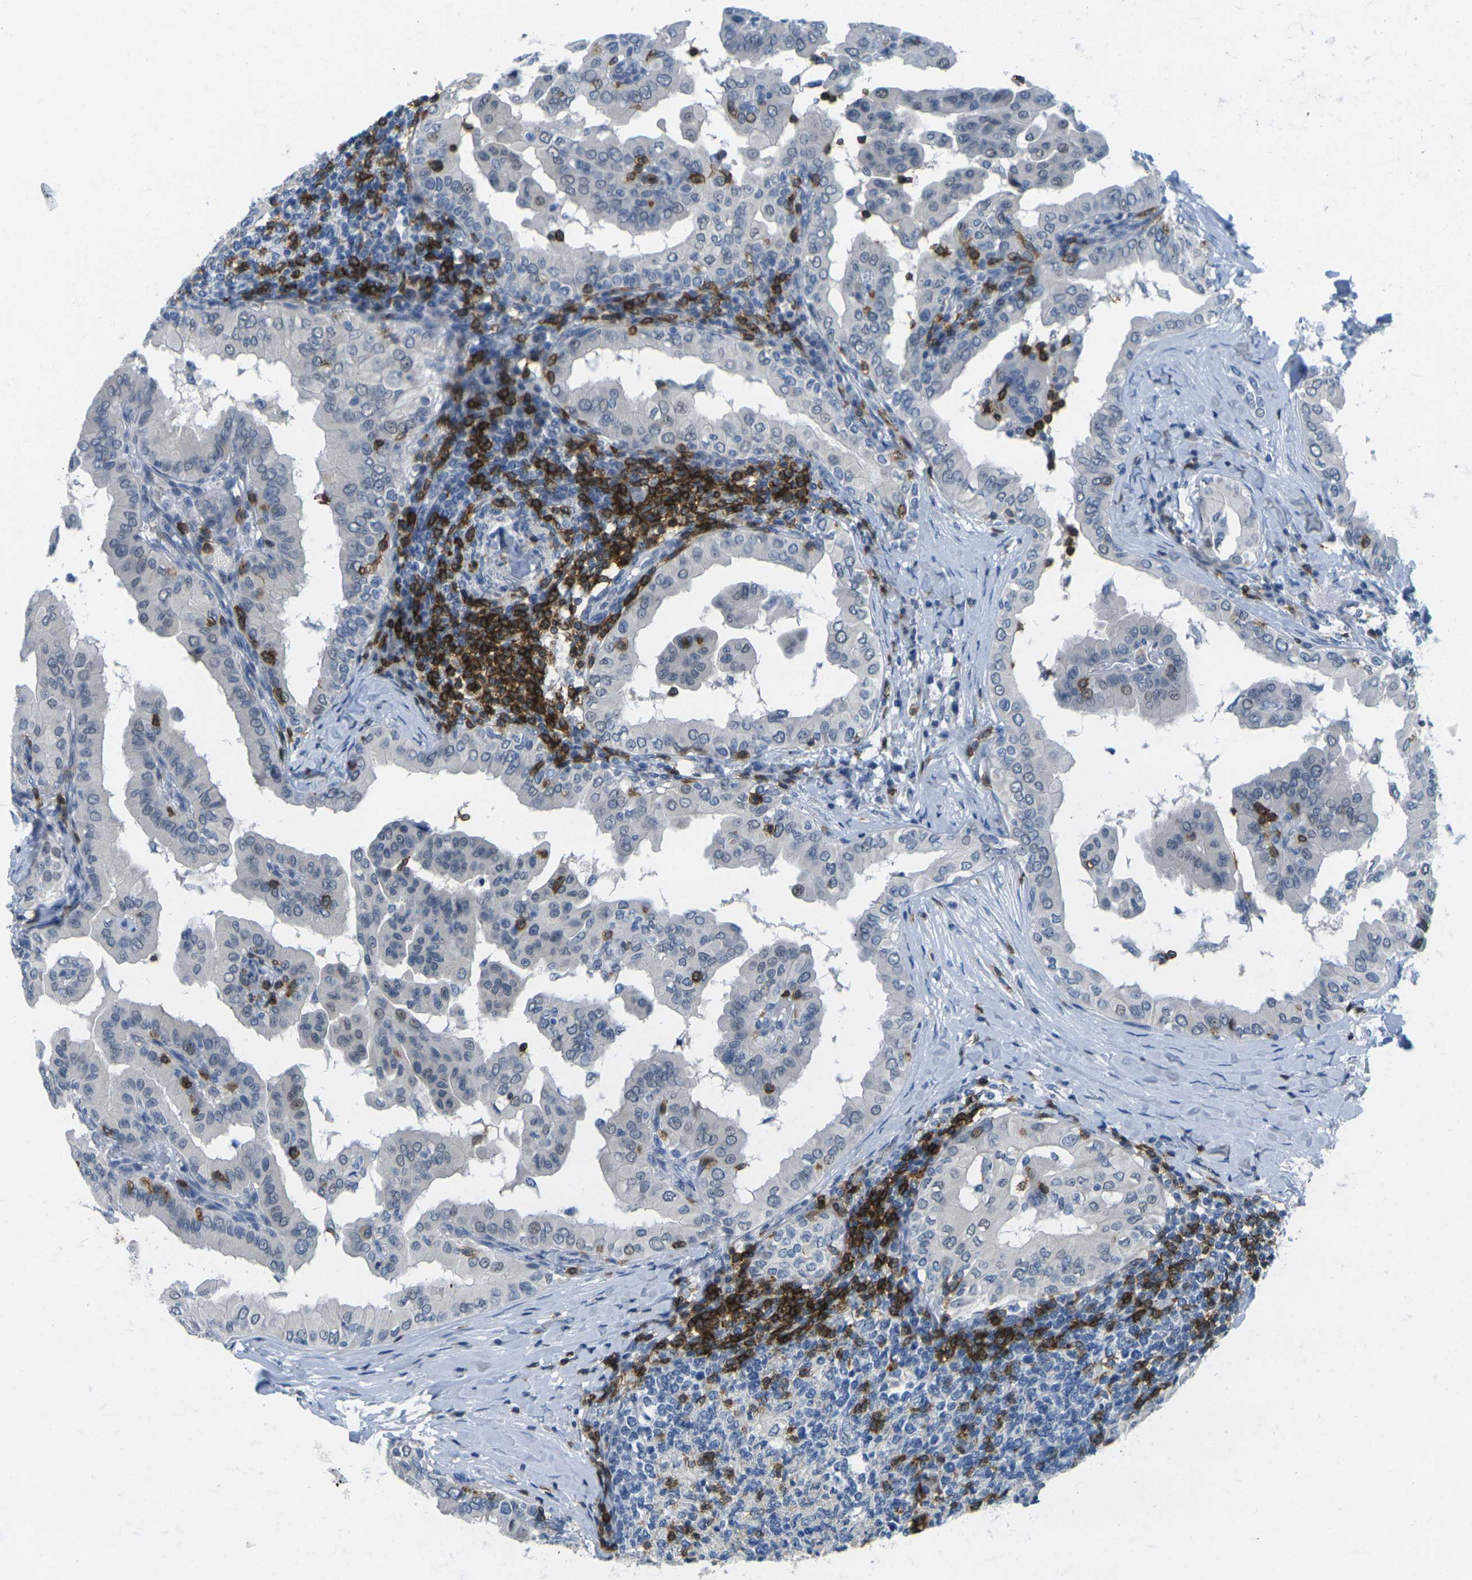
{"staining": {"intensity": "negative", "quantity": "none", "location": "none"}, "tissue": "thyroid cancer", "cell_type": "Tumor cells", "image_type": "cancer", "snomed": [{"axis": "morphology", "description": "Papillary adenocarcinoma, NOS"}, {"axis": "topography", "description": "Thyroid gland"}], "caption": "Thyroid cancer stained for a protein using immunohistochemistry reveals no staining tumor cells.", "gene": "CD3D", "patient": {"sex": "male", "age": 33}}